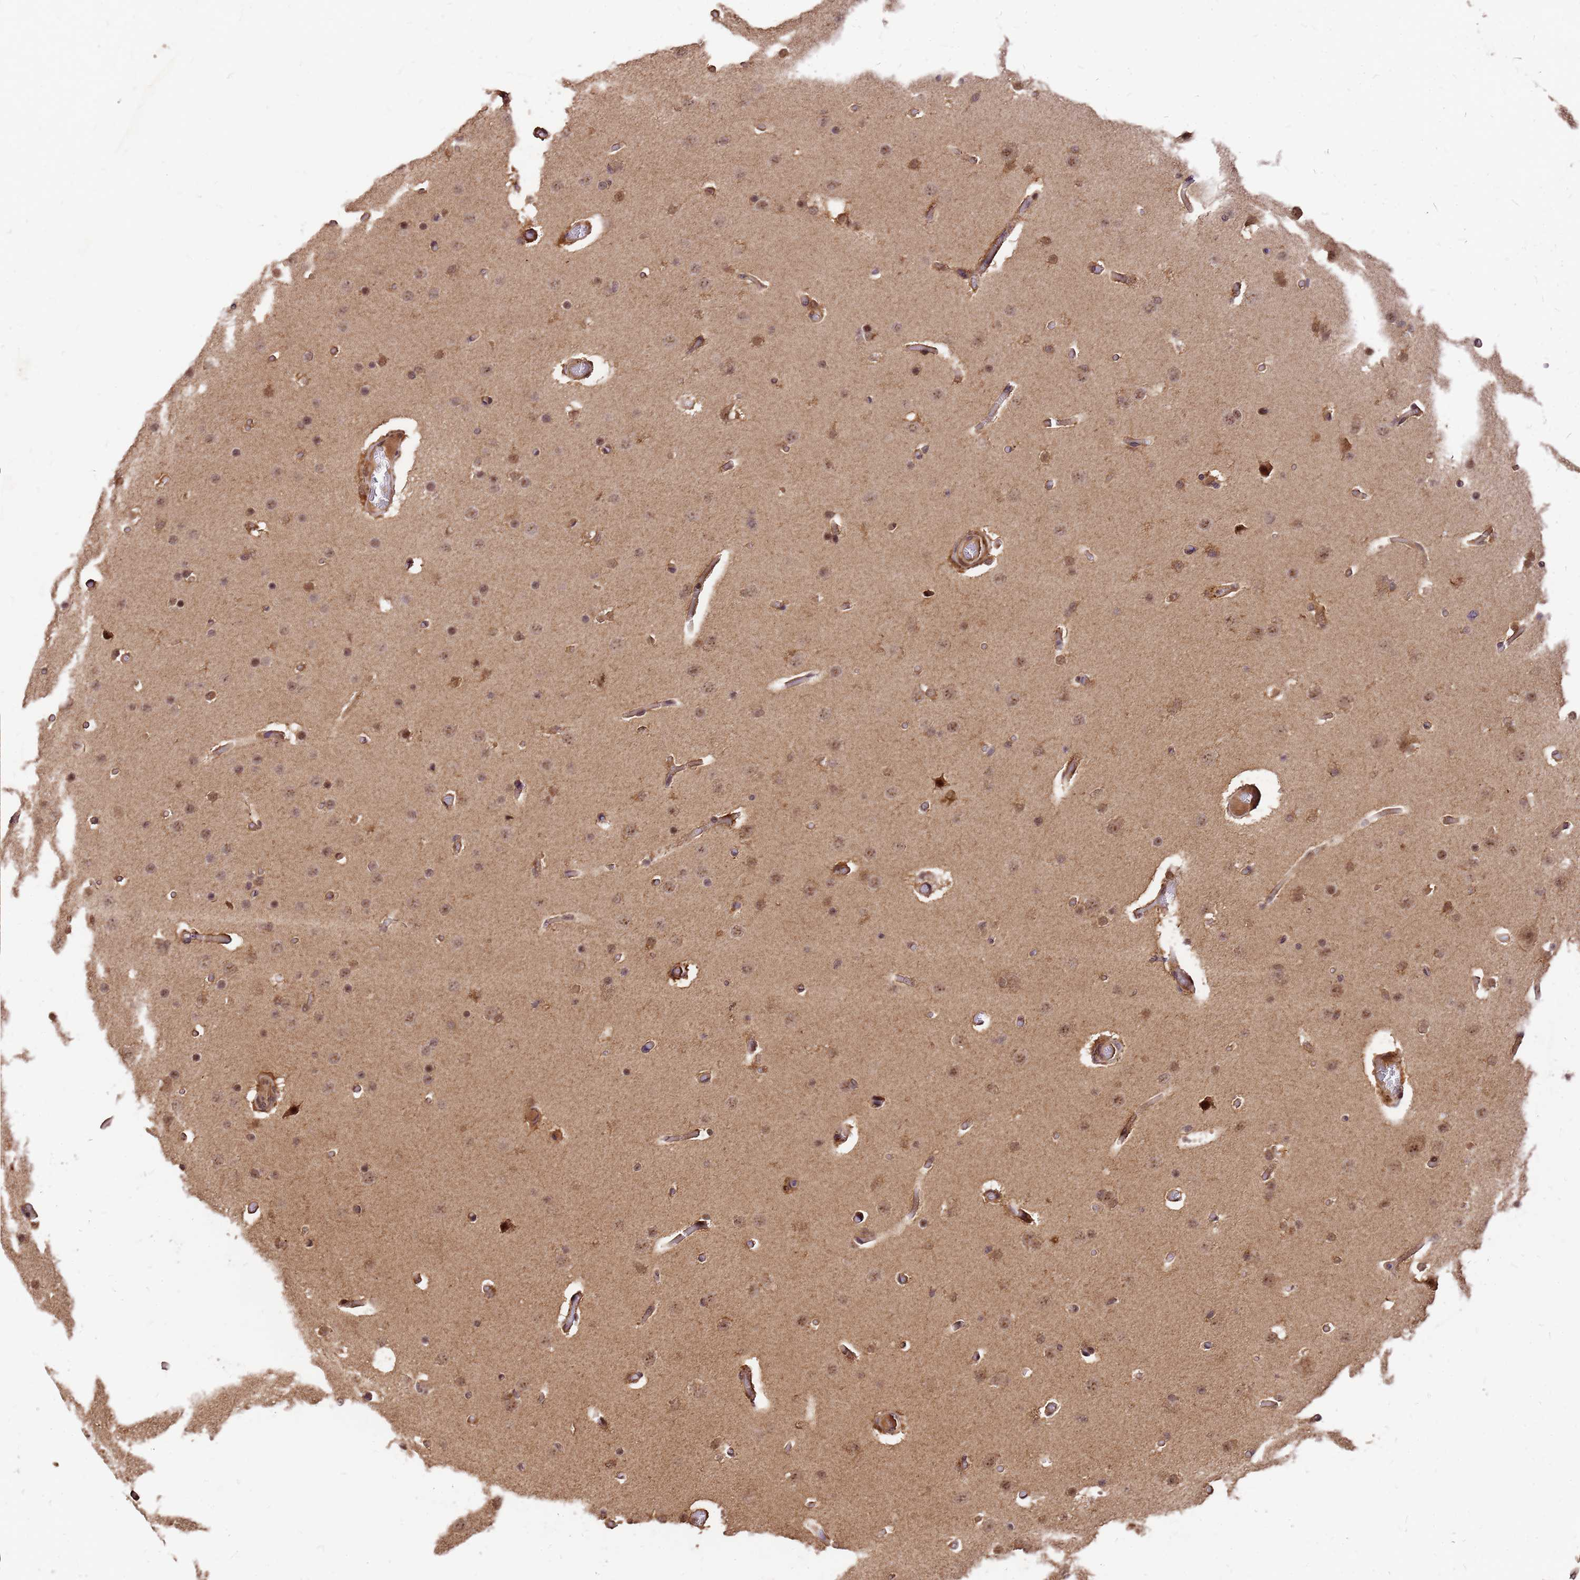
{"staining": {"intensity": "moderate", "quantity": ">75%", "location": "cytoplasmic/membranous,nuclear"}, "tissue": "glioma", "cell_type": "Tumor cells", "image_type": "cancer", "snomed": [{"axis": "morphology", "description": "Glioma, malignant, High grade"}, {"axis": "topography", "description": "Cerebral cortex"}], "caption": "Immunohistochemistry (IHC) micrograph of malignant high-grade glioma stained for a protein (brown), which demonstrates medium levels of moderate cytoplasmic/membranous and nuclear staining in about >75% of tumor cells.", "gene": "GPATCH8", "patient": {"sex": "female", "age": 36}}